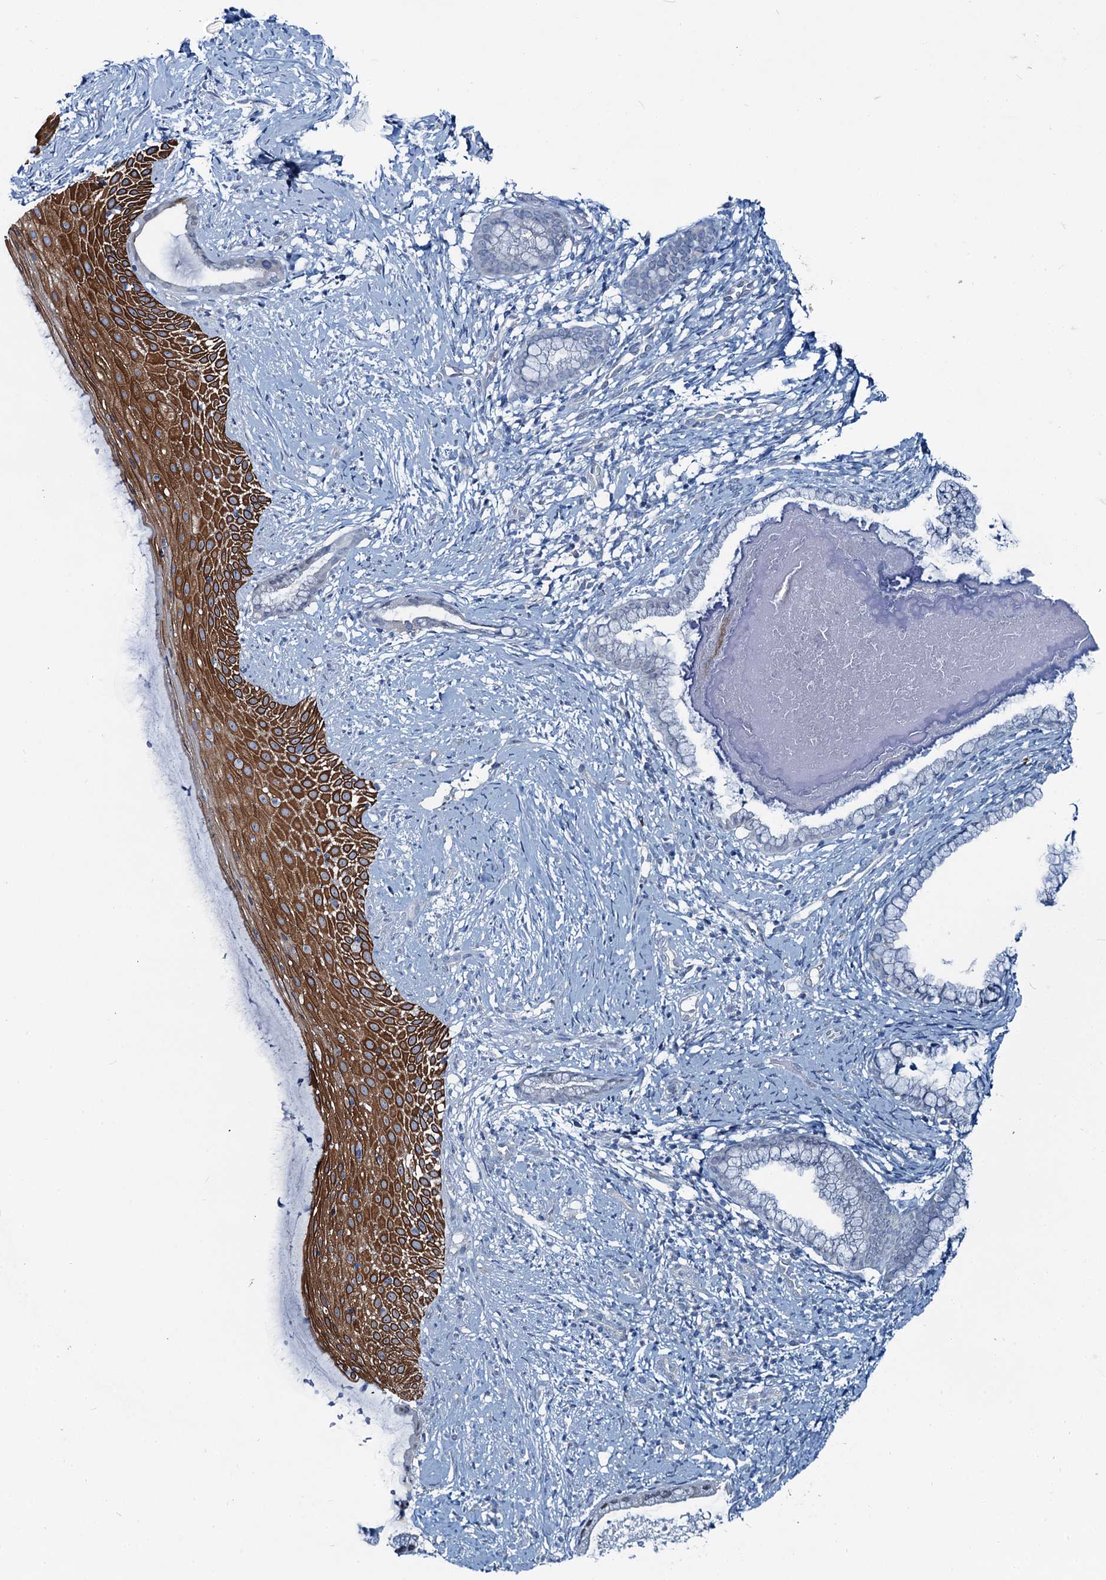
{"staining": {"intensity": "negative", "quantity": "none", "location": "none"}, "tissue": "cervix", "cell_type": "Glandular cells", "image_type": "normal", "snomed": [{"axis": "morphology", "description": "Normal tissue, NOS"}, {"axis": "topography", "description": "Cervix"}], "caption": "Immunohistochemical staining of normal human cervix displays no significant positivity in glandular cells.", "gene": "ASTE1", "patient": {"sex": "female", "age": 36}}